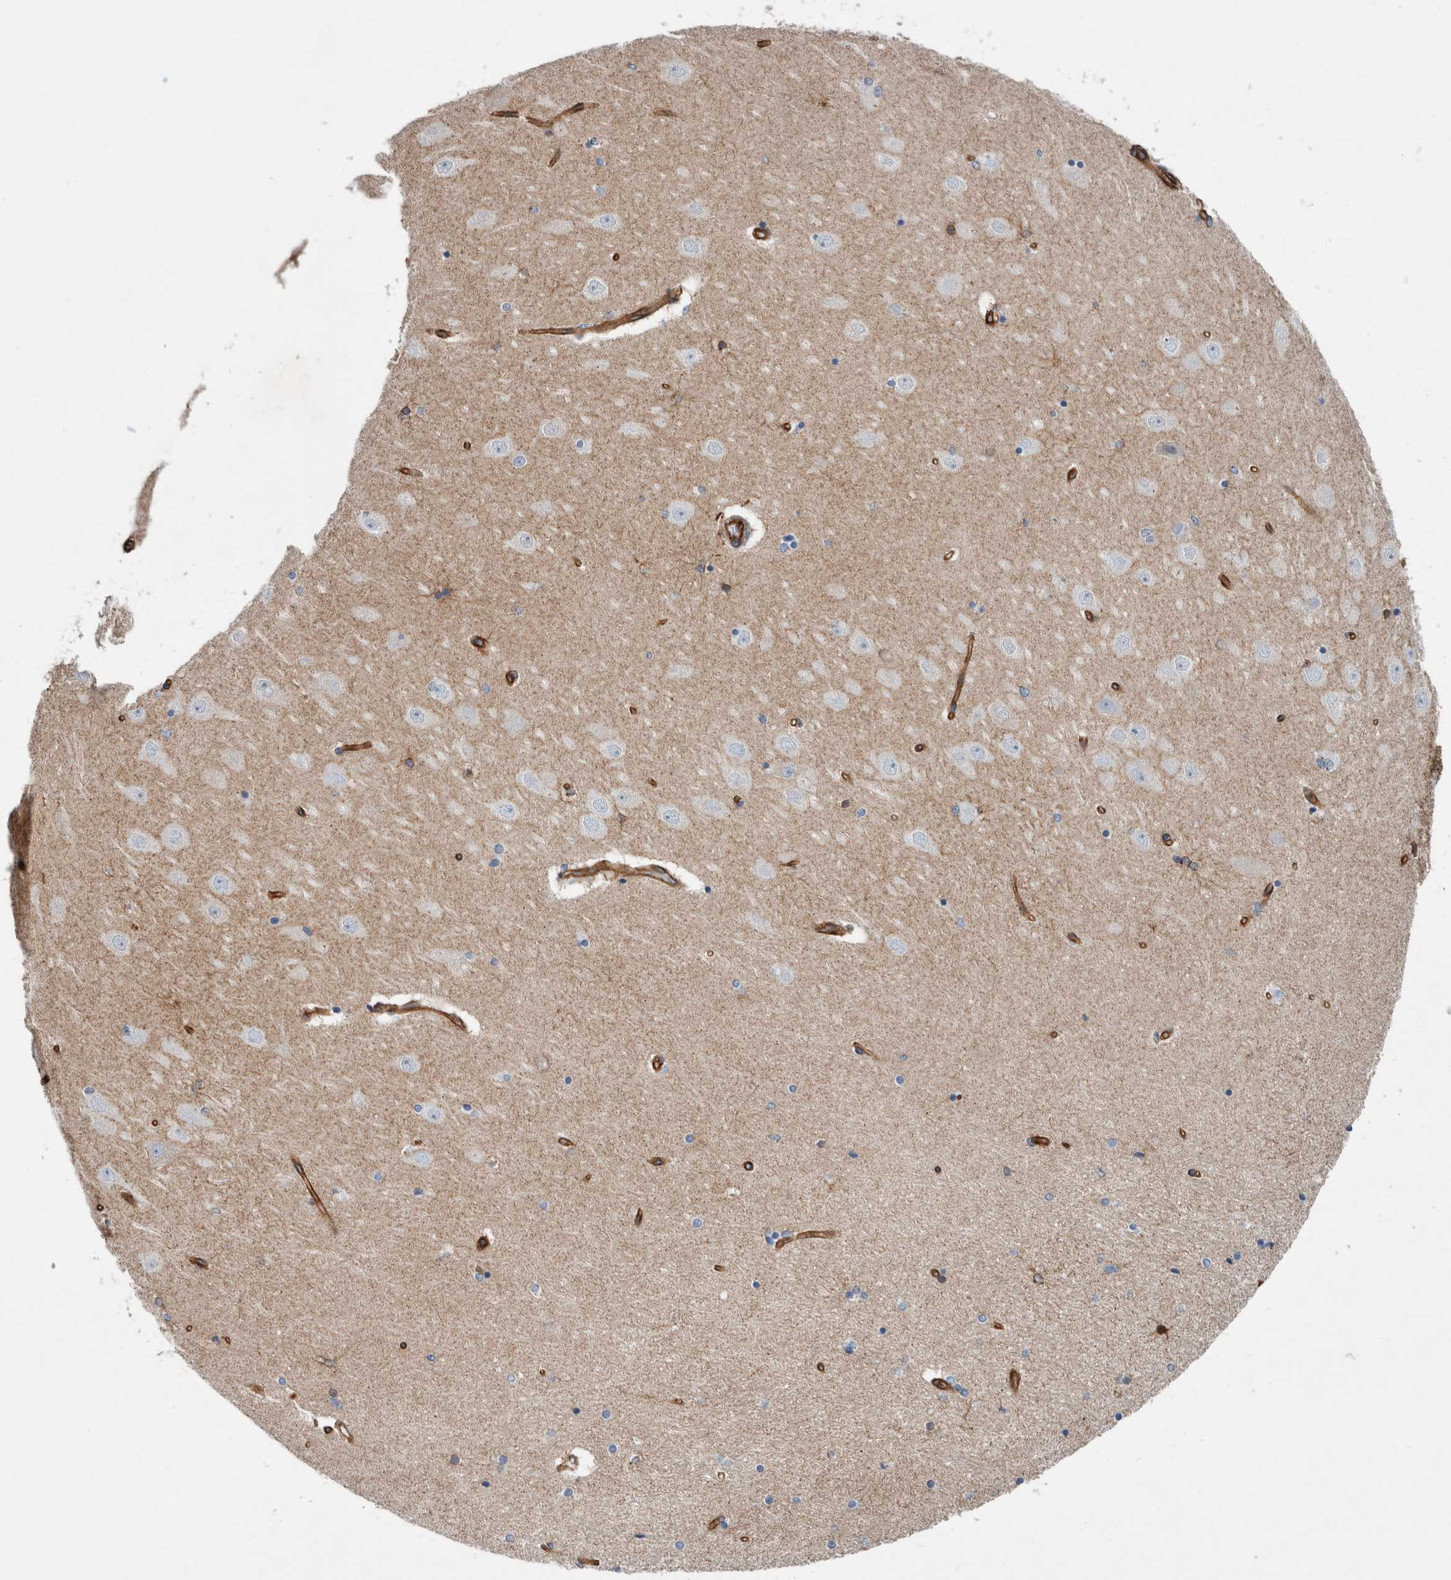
{"staining": {"intensity": "negative", "quantity": "none", "location": "none"}, "tissue": "hippocampus", "cell_type": "Glial cells", "image_type": "normal", "snomed": [{"axis": "morphology", "description": "Normal tissue, NOS"}, {"axis": "topography", "description": "Hippocampus"}], "caption": "Histopathology image shows no protein positivity in glial cells of benign hippocampus. Nuclei are stained in blue.", "gene": "PLEC", "patient": {"sex": "female", "age": 54}}